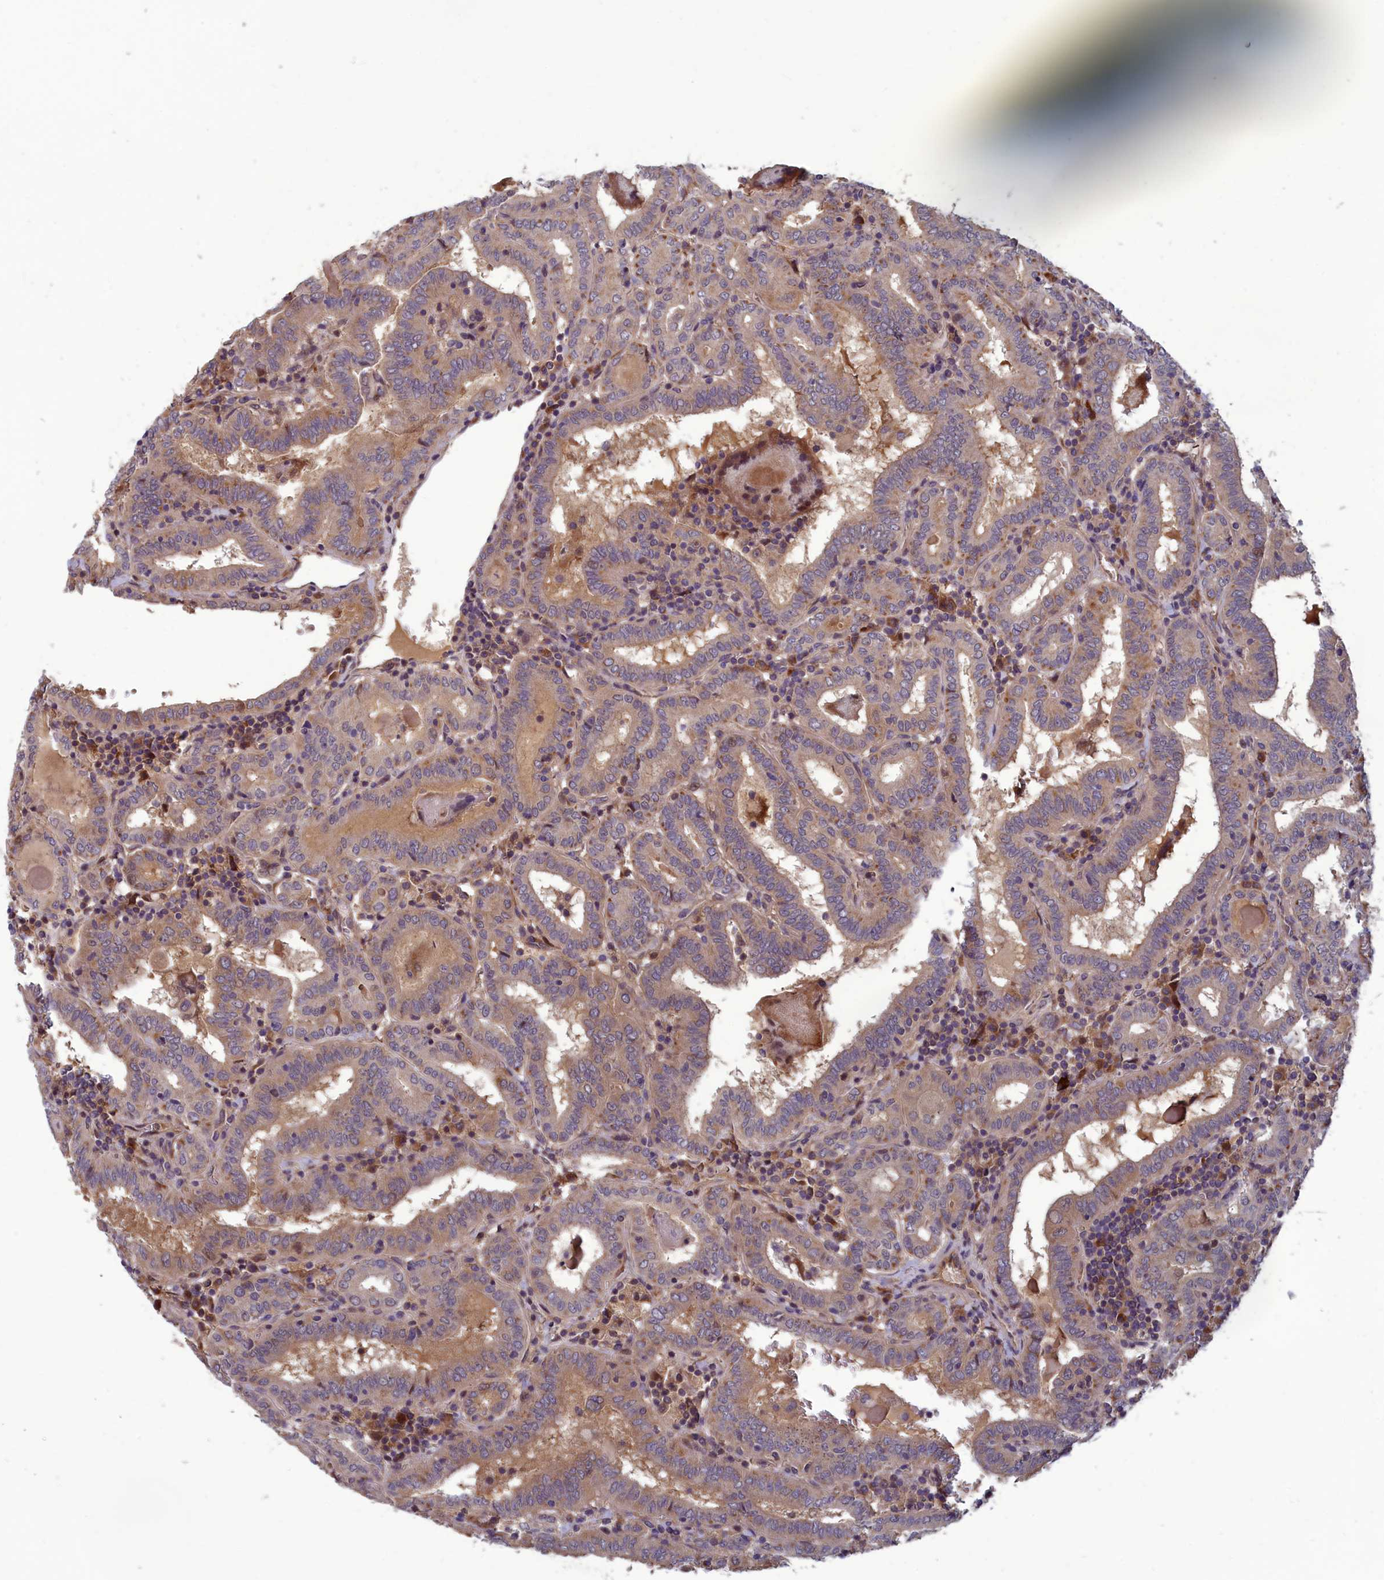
{"staining": {"intensity": "weak", "quantity": "25%-75%", "location": "cytoplasmic/membranous"}, "tissue": "thyroid cancer", "cell_type": "Tumor cells", "image_type": "cancer", "snomed": [{"axis": "morphology", "description": "Papillary adenocarcinoma, NOS"}, {"axis": "topography", "description": "Thyroid gland"}], "caption": "A high-resolution photomicrograph shows immunohistochemistry staining of papillary adenocarcinoma (thyroid), which reveals weak cytoplasmic/membranous expression in about 25%-75% of tumor cells.", "gene": "CCDC15", "patient": {"sex": "female", "age": 72}}